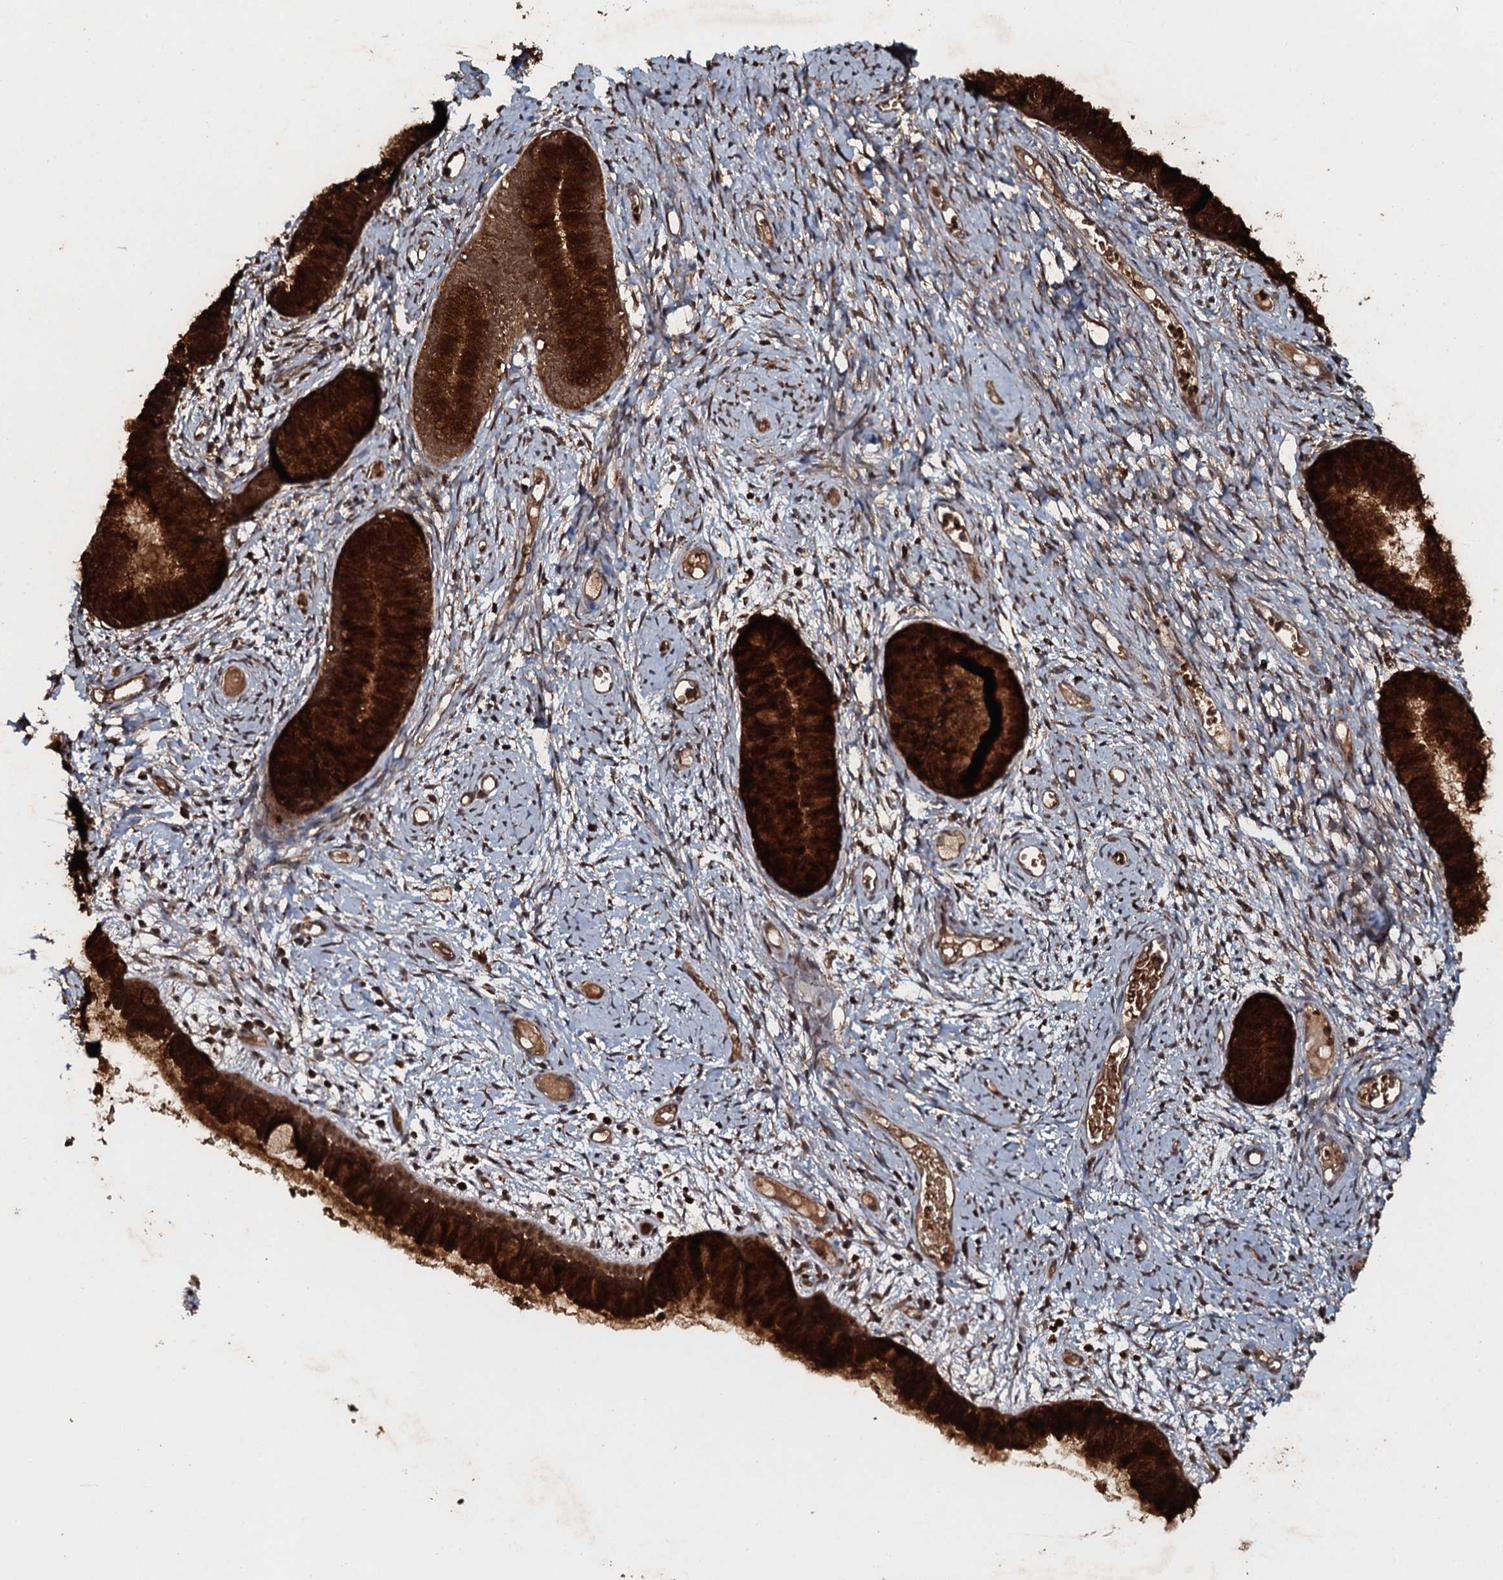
{"staining": {"intensity": "strong", "quantity": ">75%", "location": "cytoplasmic/membranous"}, "tissue": "cervix", "cell_type": "Glandular cells", "image_type": "normal", "snomed": [{"axis": "morphology", "description": "Normal tissue, NOS"}, {"axis": "topography", "description": "Cervix"}], "caption": "This photomicrograph reveals immunohistochemistry (IHC) staining of benign cervix, with high strong cytoplasmic/membranous staining in approximately >75% of glandular cells.", "gene": "ADGRG3", "patient": {"sex": "female", "age": 42}}